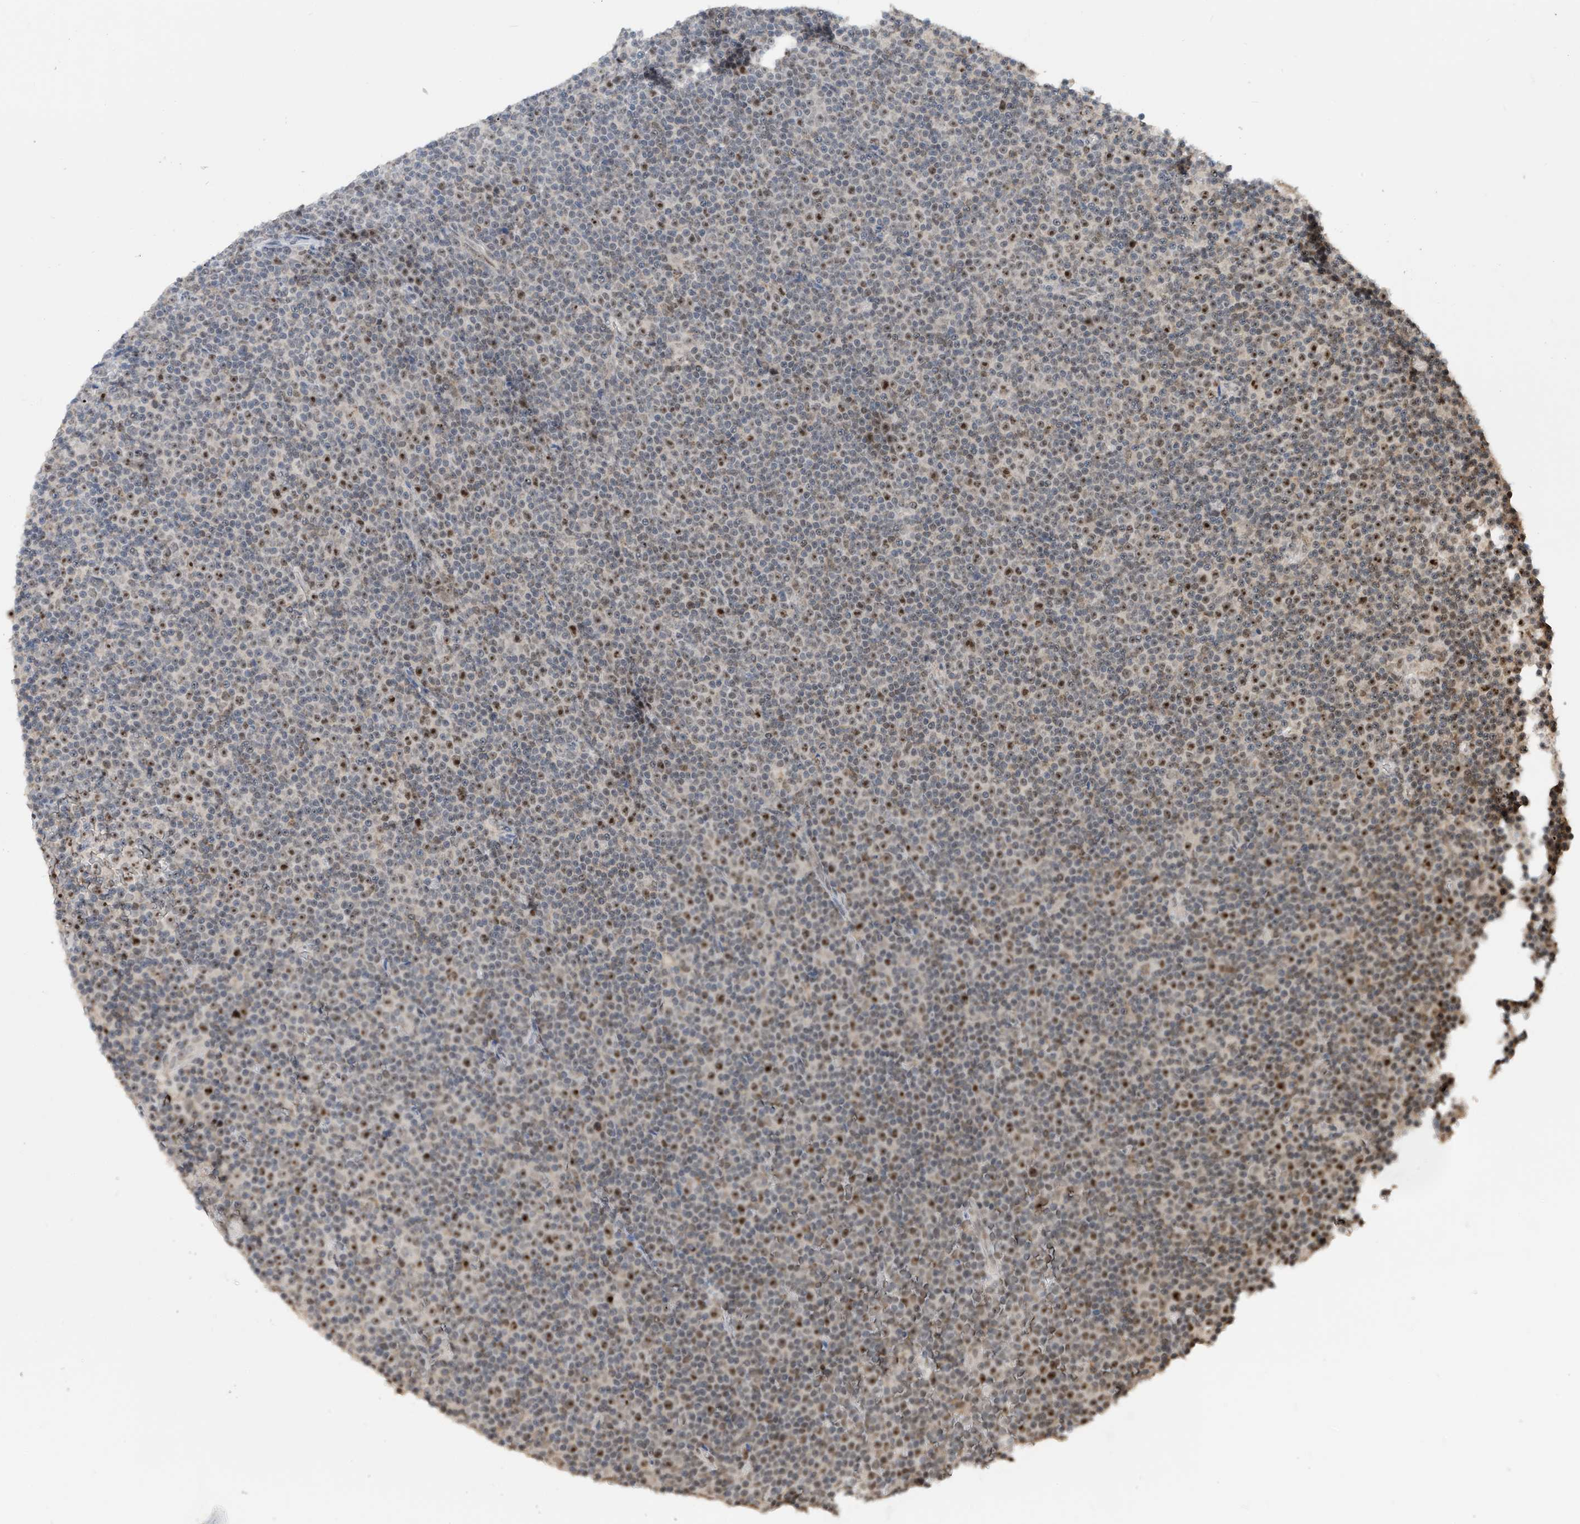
{"staining": {"intensity": "weak", "quantity": "<25%", "location": "nuclear"}, "tissue": "lymphoma", "cell_type": "Tumor cells", "image_type": "cancer", "snomed": [{"axis": "morphology", "description": "Malignant lymphoma, non-Hodgkin's type, Low grade"}, {"axis": "topography", "description": "Lymph node"}], "caption": "A high-resolution micrograph shows immunohistochemistry staining of low-grade malignant lymphoma, non-Hodgkin's type, which reveals no significant expression in tumor cells.", "gene": "C1orf131", "patient": {"sex": "female", "age": 67}}